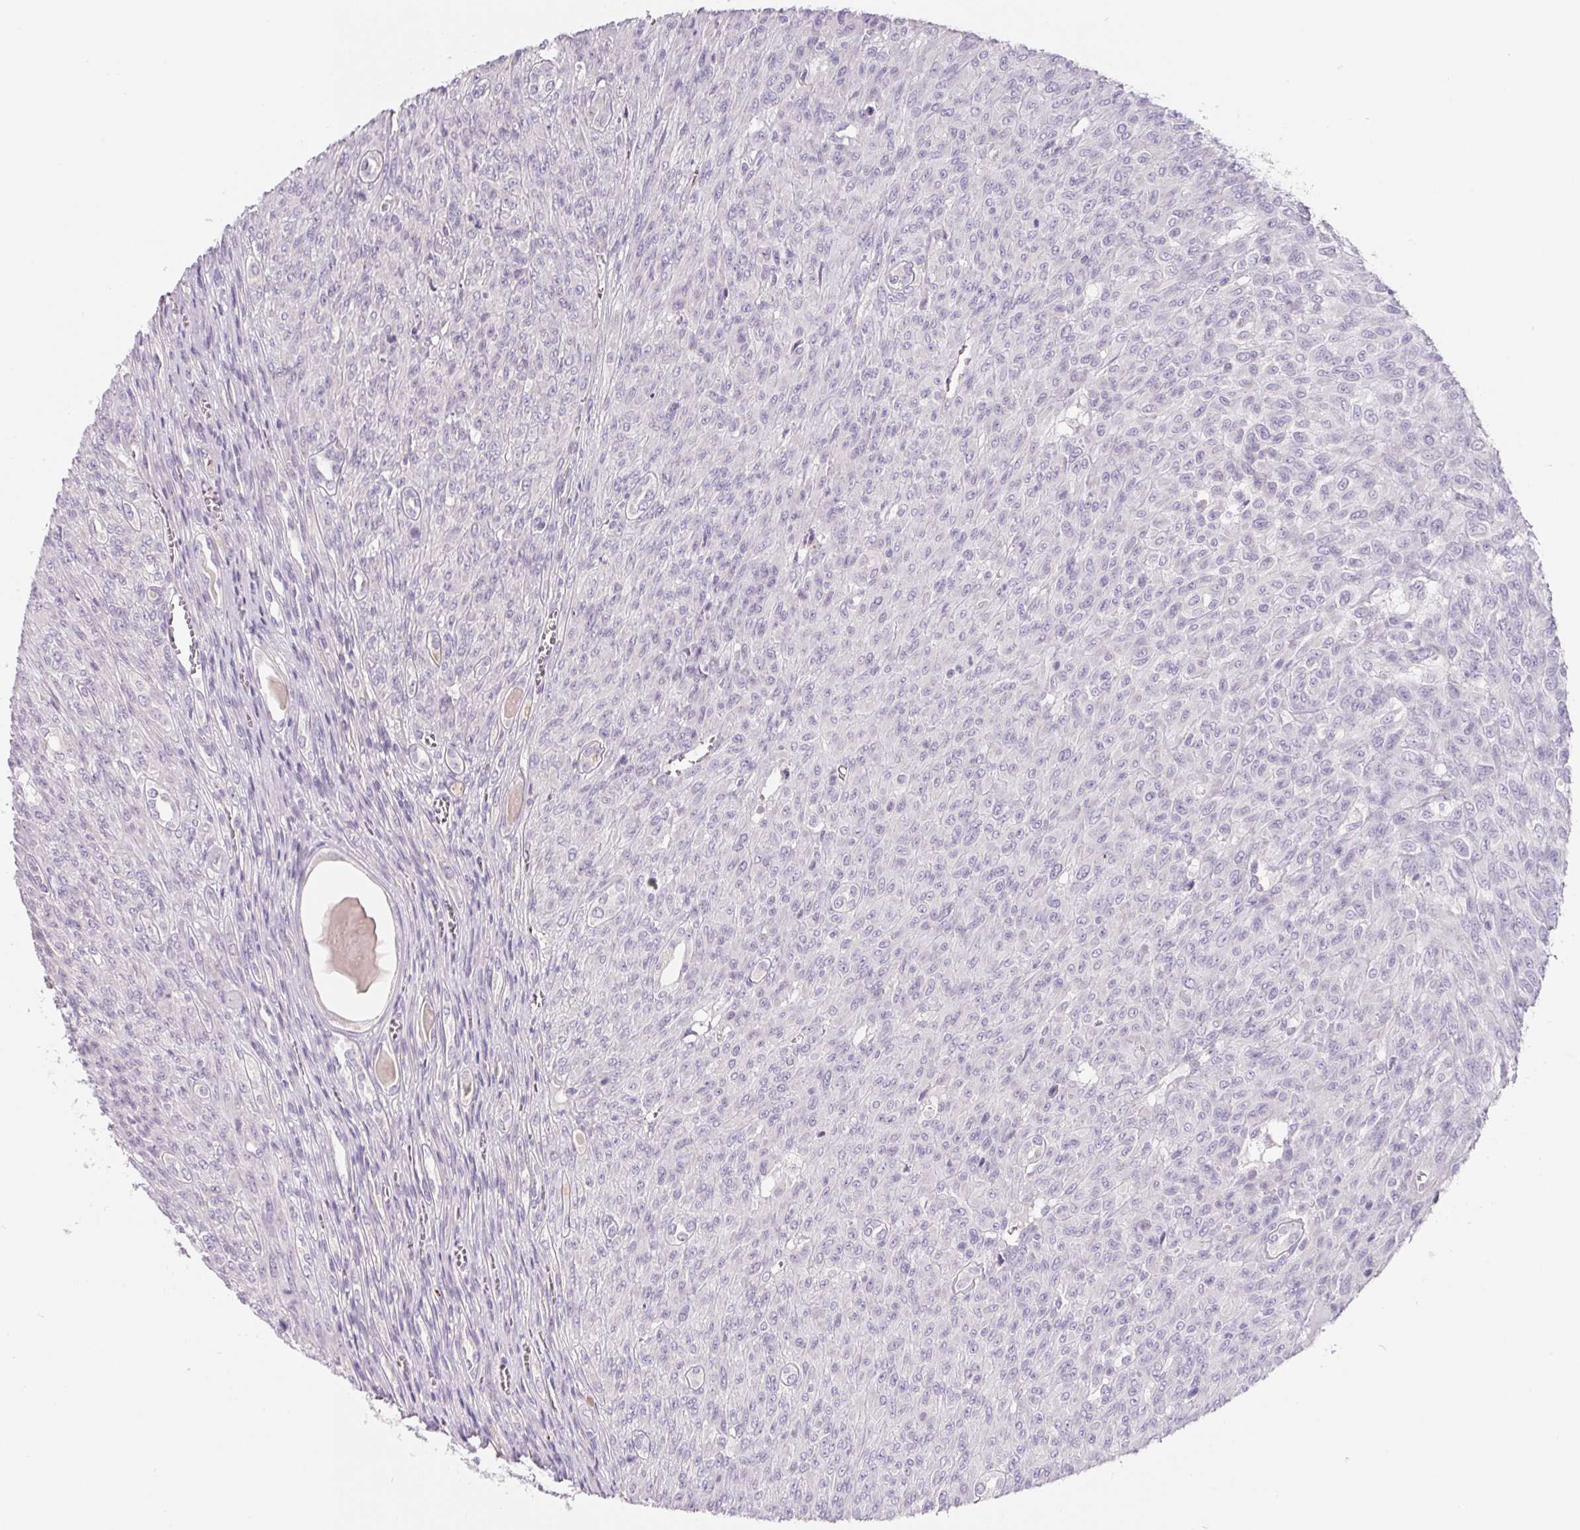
{"staining": {"intensity": "negative", "quantity": "none", "location": "none"}, "tissue": "renal cancer", "cell_type": "Tumor cells", "image_type": "cancer", "snomed": [{"axis": "morphology", "description": "Adenocarcinoma, NOS"}, {"axis": "topography", "description": "Kidney"}], "caption": "IHC micrograph of neoplastic tissue: renal cancer (adenocarcinoma) stained with DAB (3,3'-diaminobenzidine) reveals no significant protein expression in tumor cells. Nuclei are stained in blue.", "gene": "LPA", "patient": {"sex": "male", "age": 58}}